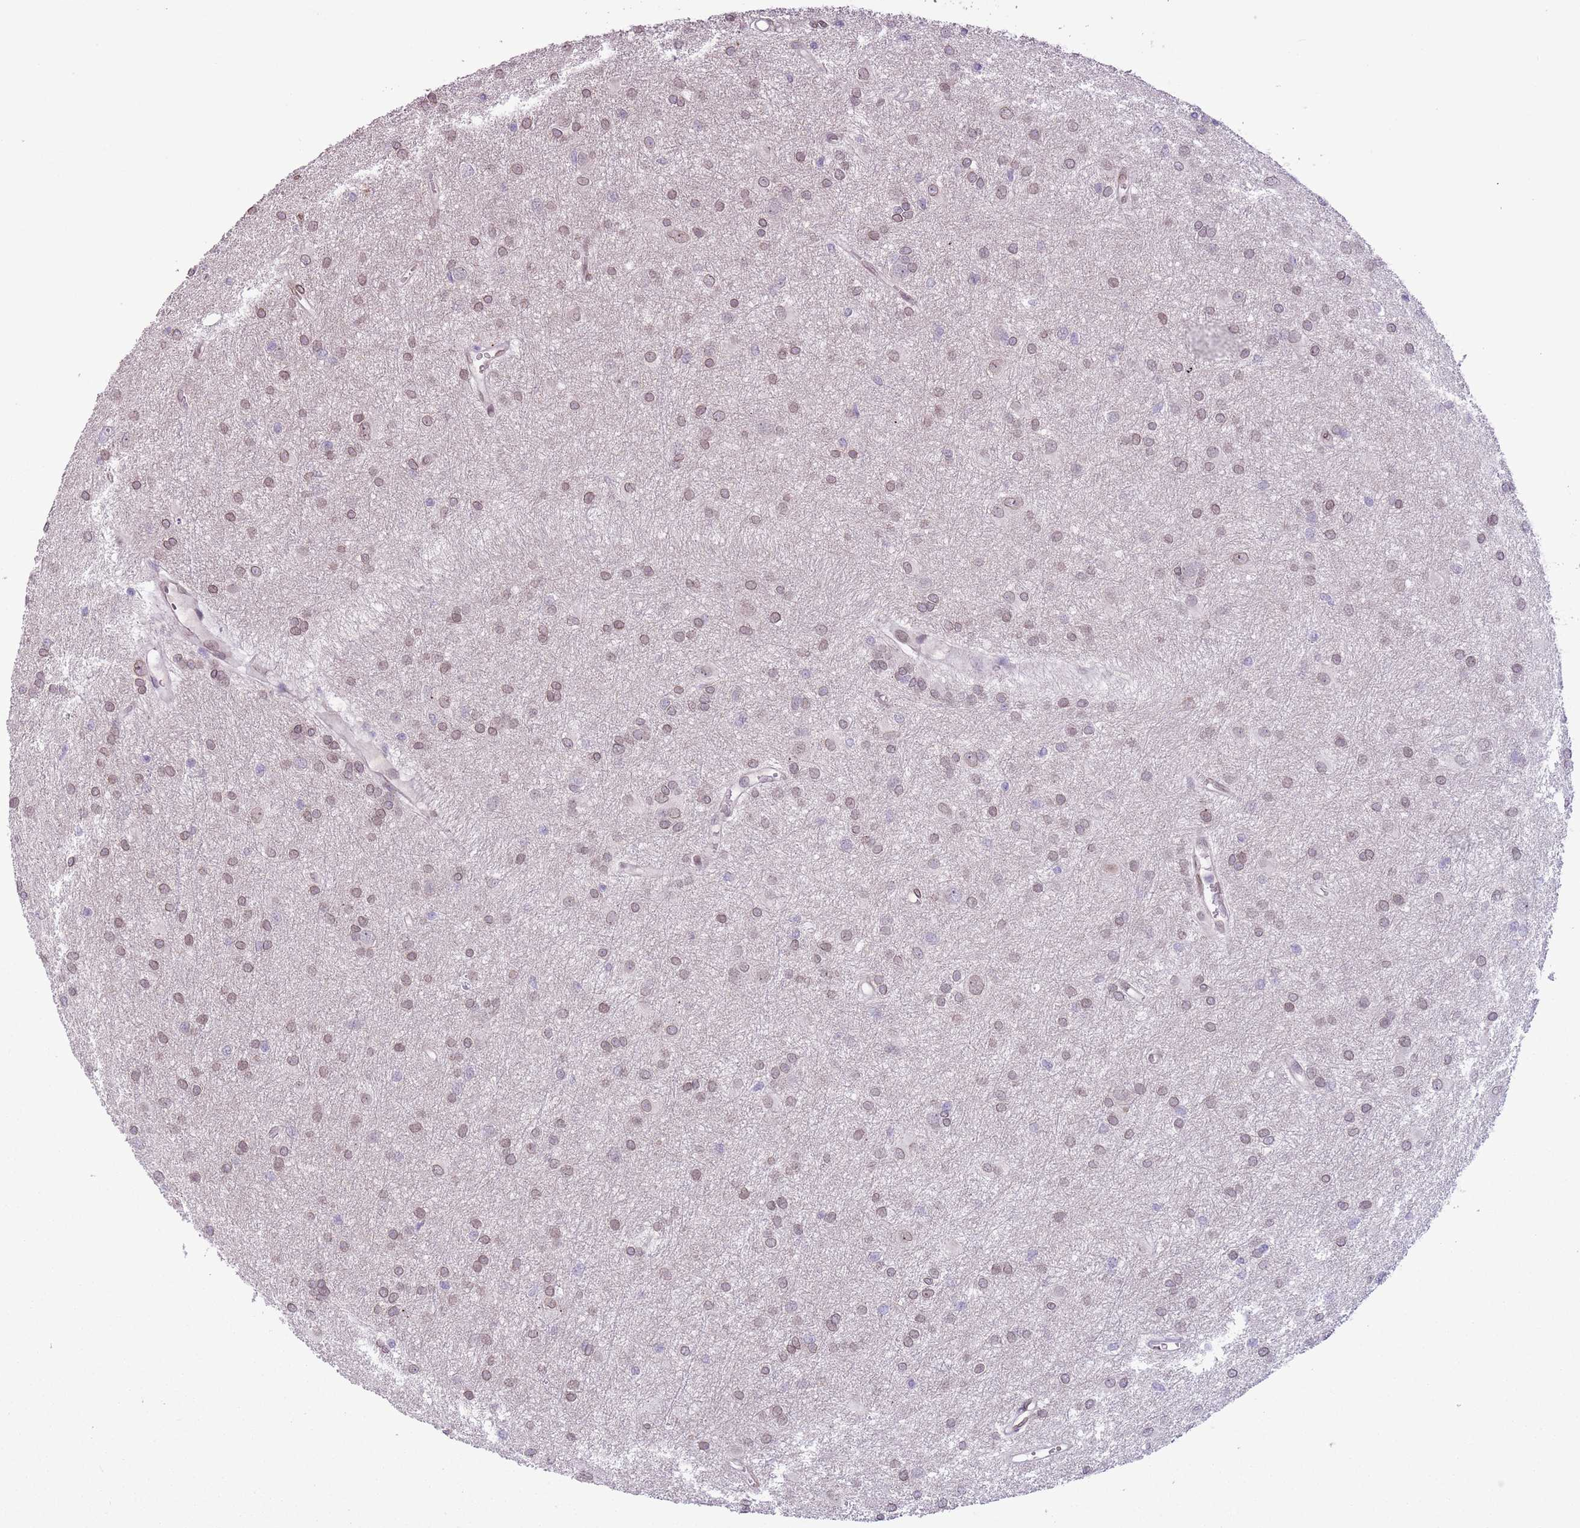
{"staining": {"intensity": "moderate", "quantity": "25%-75%", "location": "cytoplasmic/membranous,nuclear"}, "tissue": "glioma", "cell_type": "Tumor cells", "image_type": "cancer", "snomed": [{"axis": "morphology", "description": "Glioma, malignant, High grade"}, {"axis": "topography", "description": "Brain"}], "caption": "Glioma tissue reveals moderate cytoplasmic/membranous and nuclear positivity in approximately 25%-75% of tumor cells", "gene": "ZGLP1", "patient": {"sex": "female", "age": 50}}